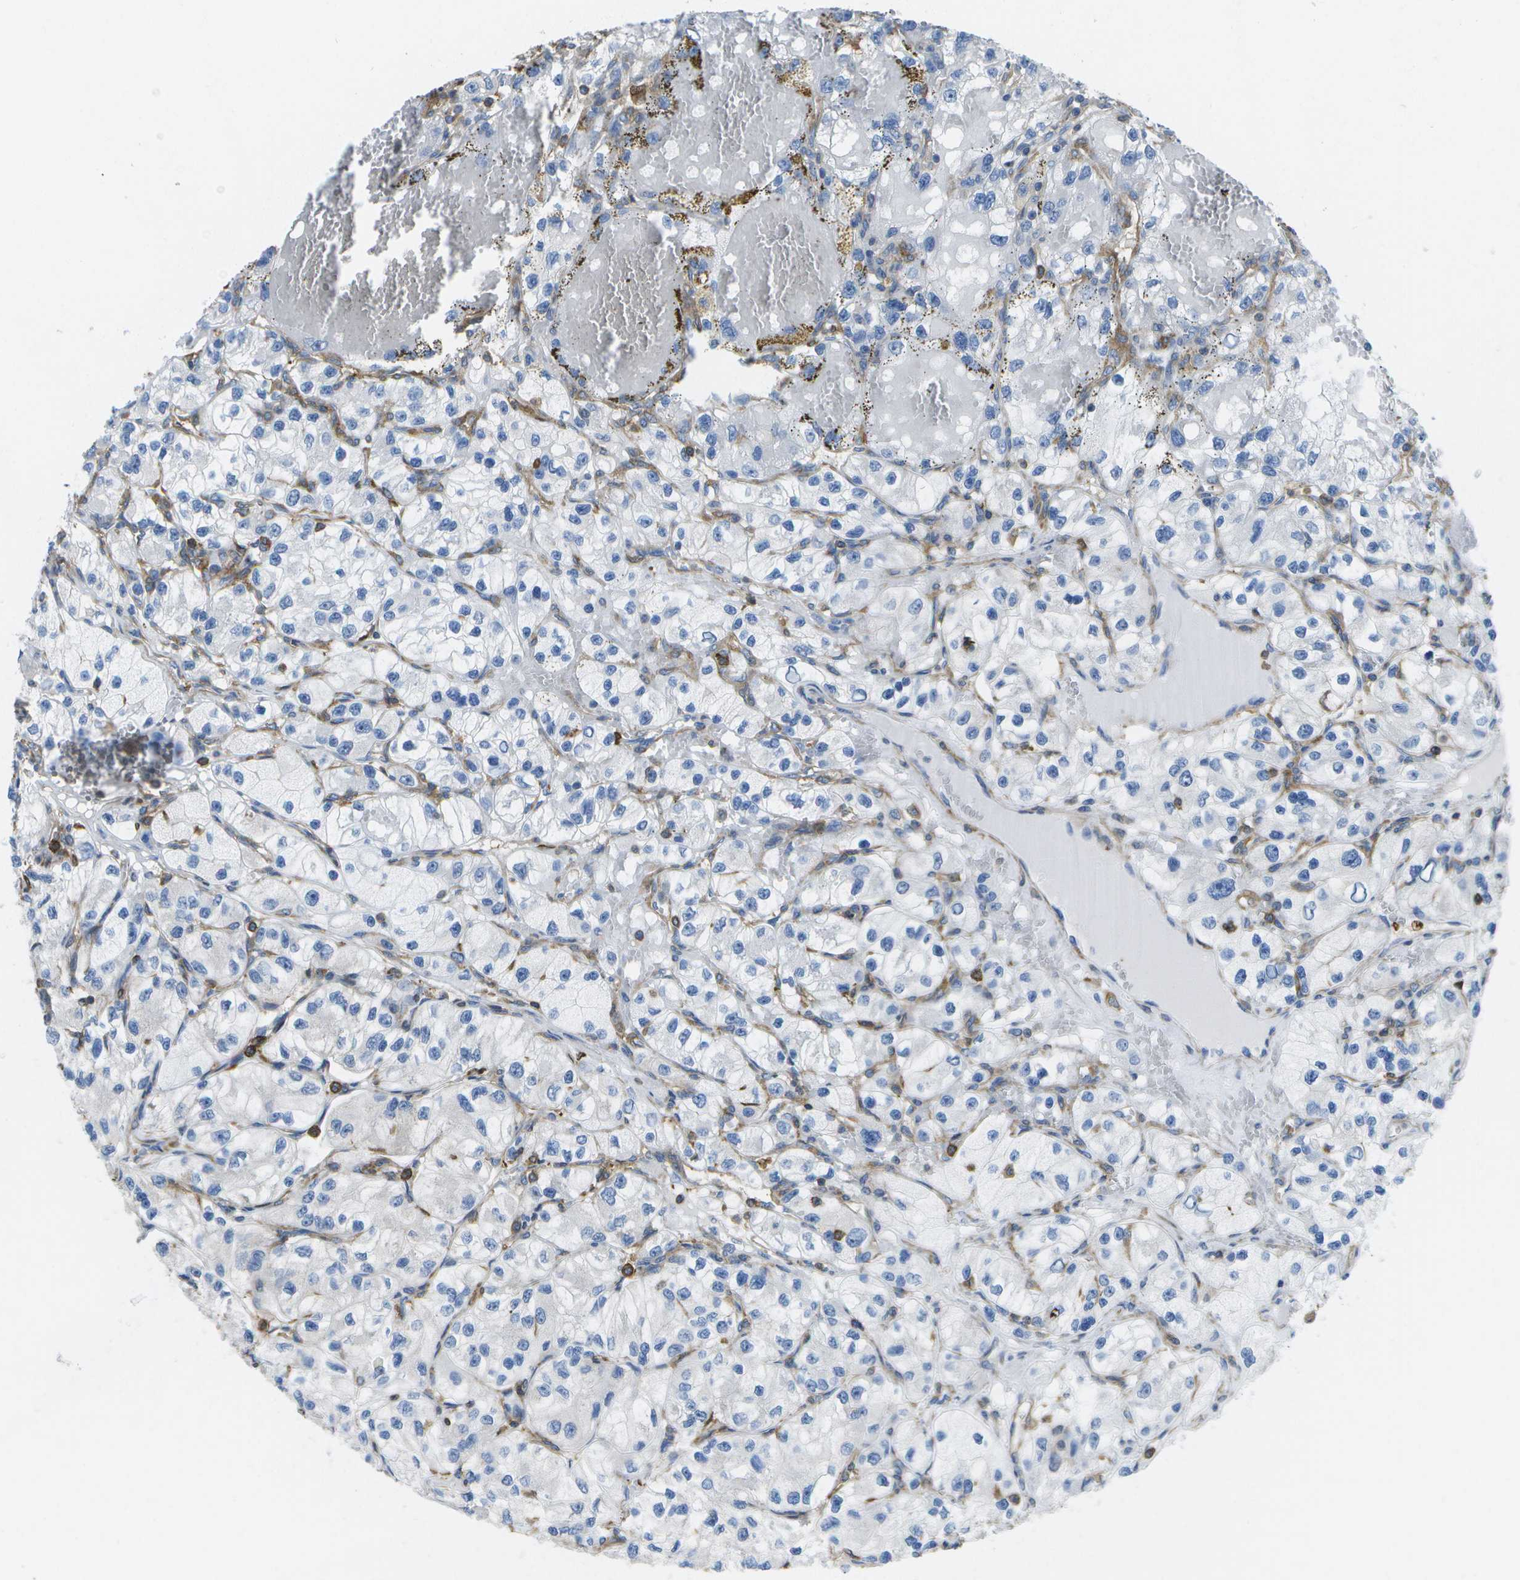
{"staining": {"intensity": "negative", "quantity": "none", "location": "none"}, "tissue": "renal cancer", "cell_type": "Tumor cells", "image_type": "cancer", "snomed": [{"axis": "morphology", "description": "Adenocarcinoma, NOS"}, {"axis": "topography", "description": "Kidney"}], "caption": "This is an IHC histopathology image of renal cancer (adenocarcinoma). There is no positivity in tumor cells.", "gene": "RCSD1", "patient": {"sex": "female", "age": 57}}